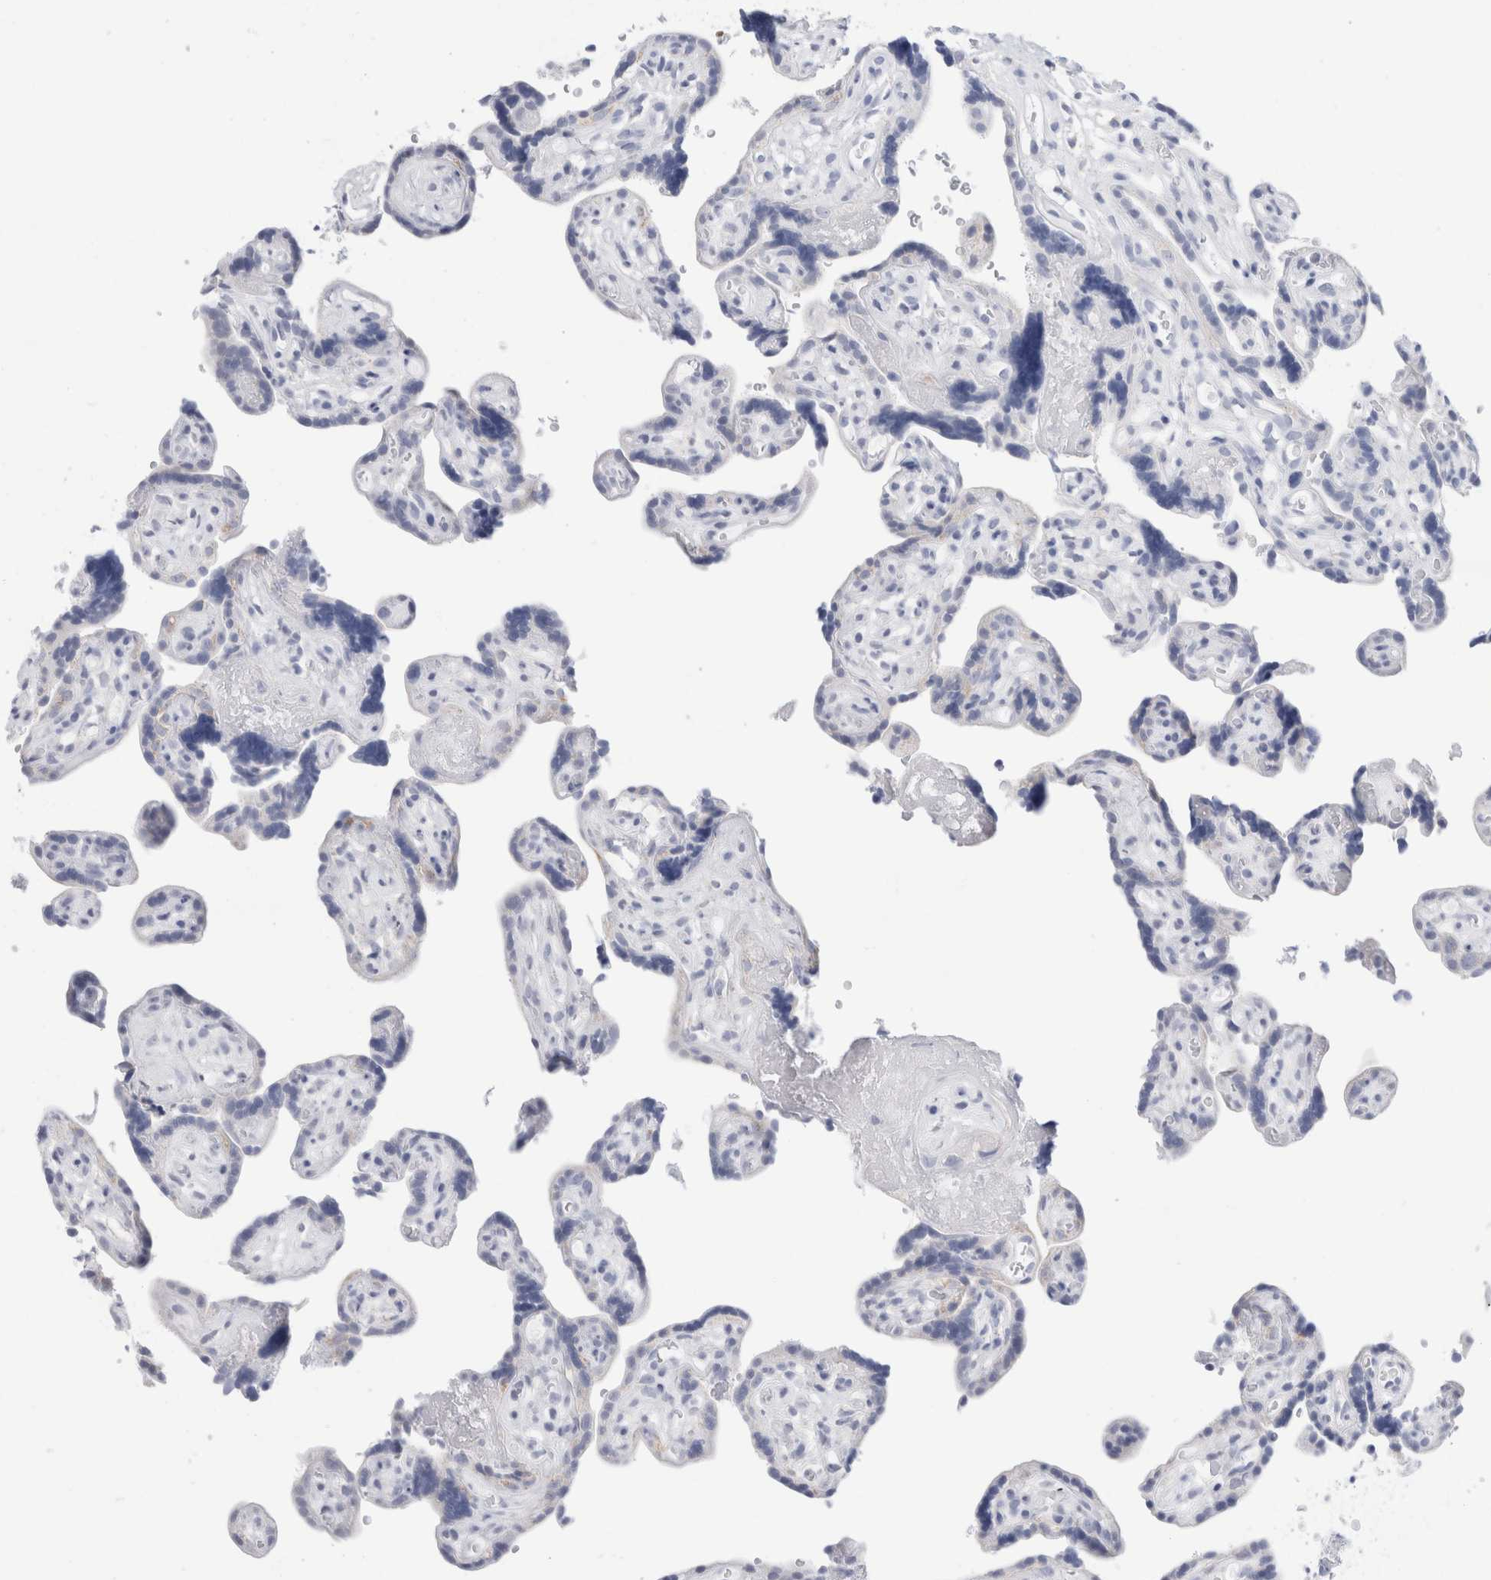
{"staining": {"intensity": "negative", "quantity": "none", "location": "none"}, "tissue": "placenta", "cell_type": "Decidual cells", "image_type": "normal", "snomed": [{"axis": "morphology", "description": "Normal tissue, NOS"}, {"axis": "topography", "description": "Placenta"}], "caption": "Immunohistochemical staining of normal placenta exhibits no significant staining in decidual cells.", "gene": "ECHDC2", "patient": {"sex": "female", "age": 30}}